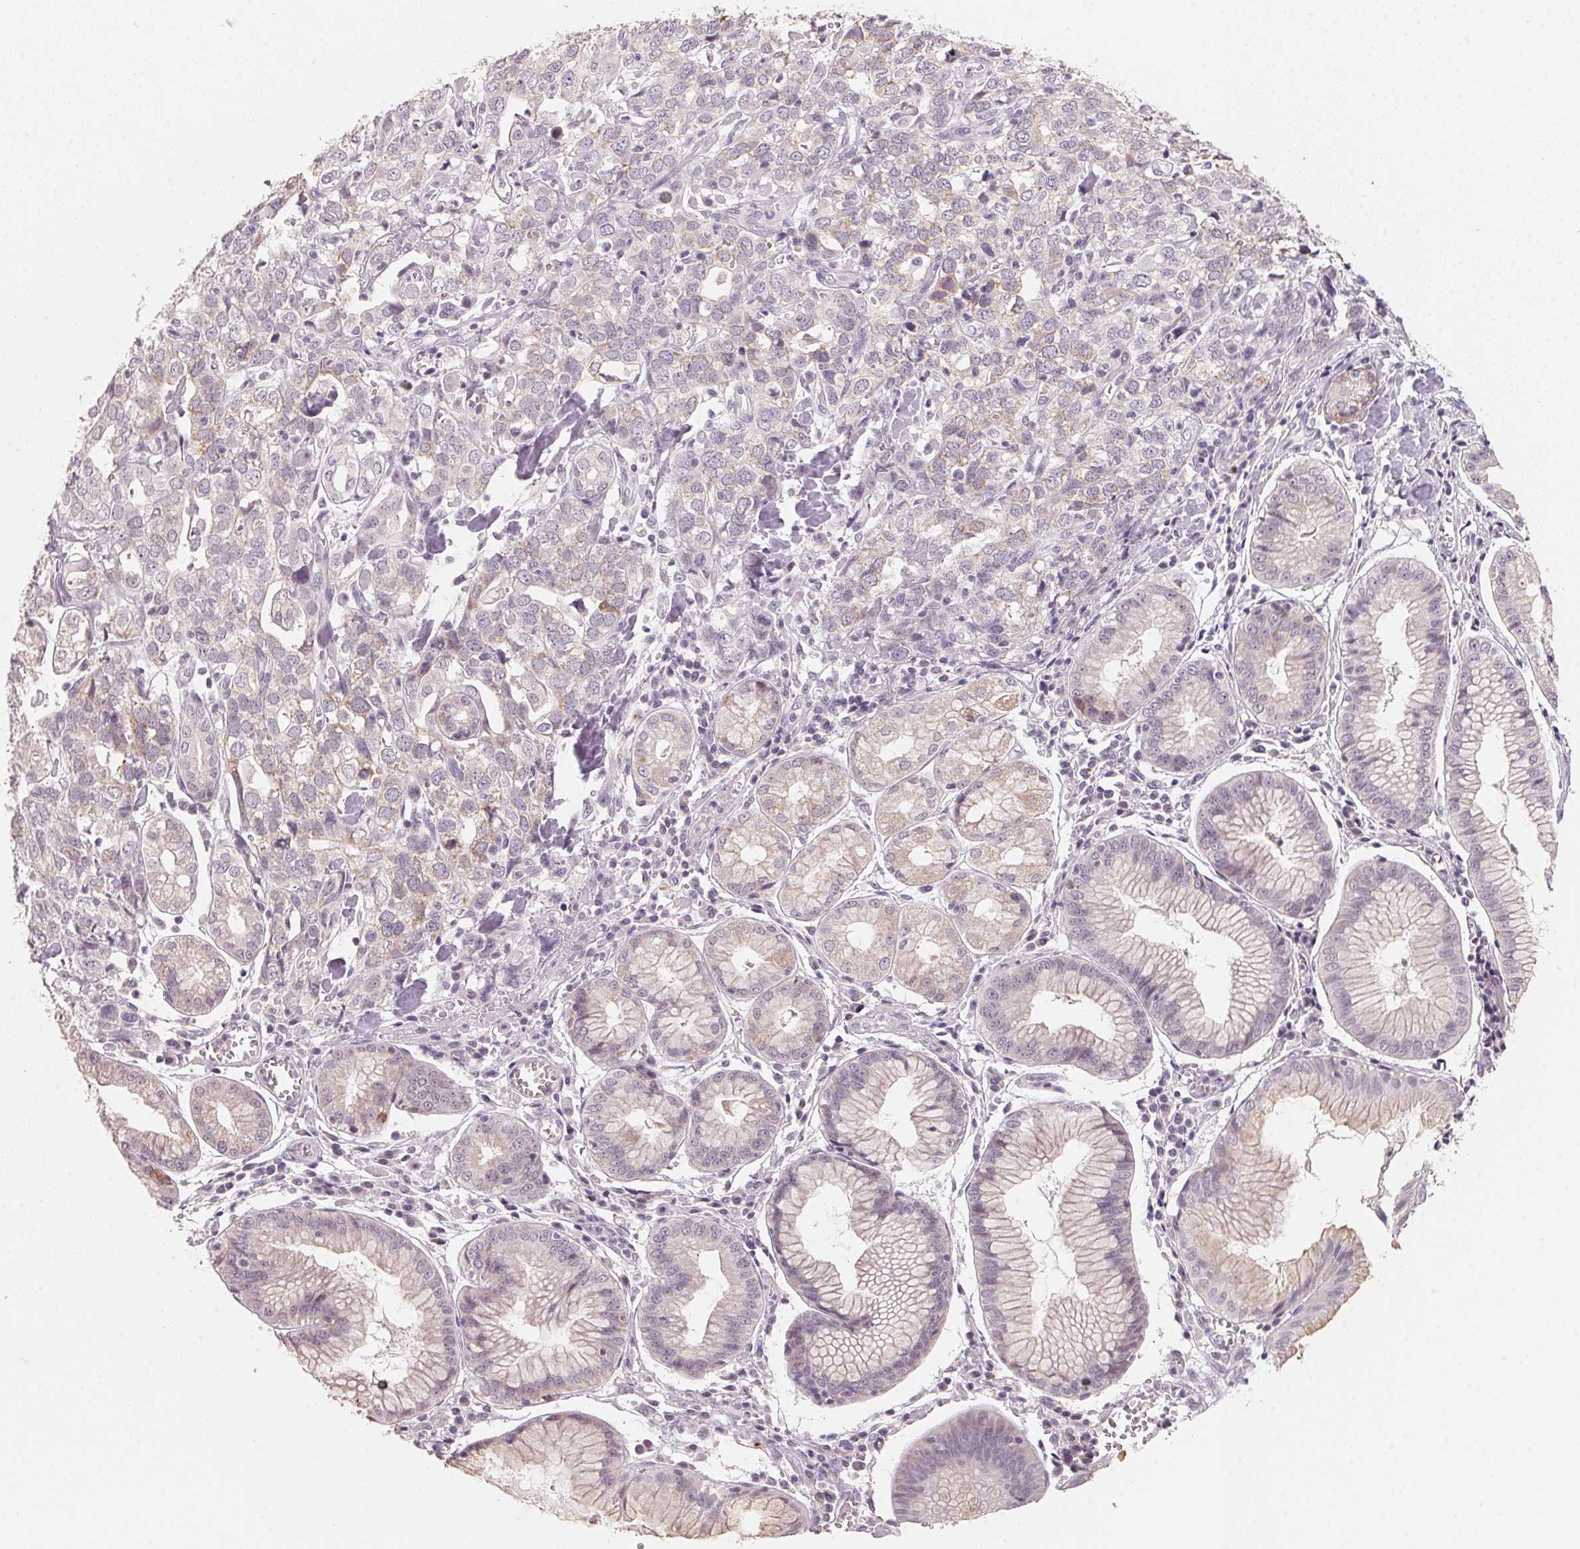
{"staining": {"intensity": "weak", "quantity": "<25%", "location": "cytoplasmic/membranous"}, "tissue": "stomach cancer", "cell_type": "Tumor cells", "image_type": "cancer", "snomed": [{"axis": "morphology", "description": "Adenocarcinoma, NOS"}, {"axis": "topography", "description": "Stomach, upper"}], "caption": "Immunohistochemical staining of human adenocarcinoma (stomach) demonstrates no significant expression in tumor cells. (DAB immunohistochemistry (IHC), high magnification).", "gene": "ANKRD31", "patient": {"sex": "male", "age": 81}}